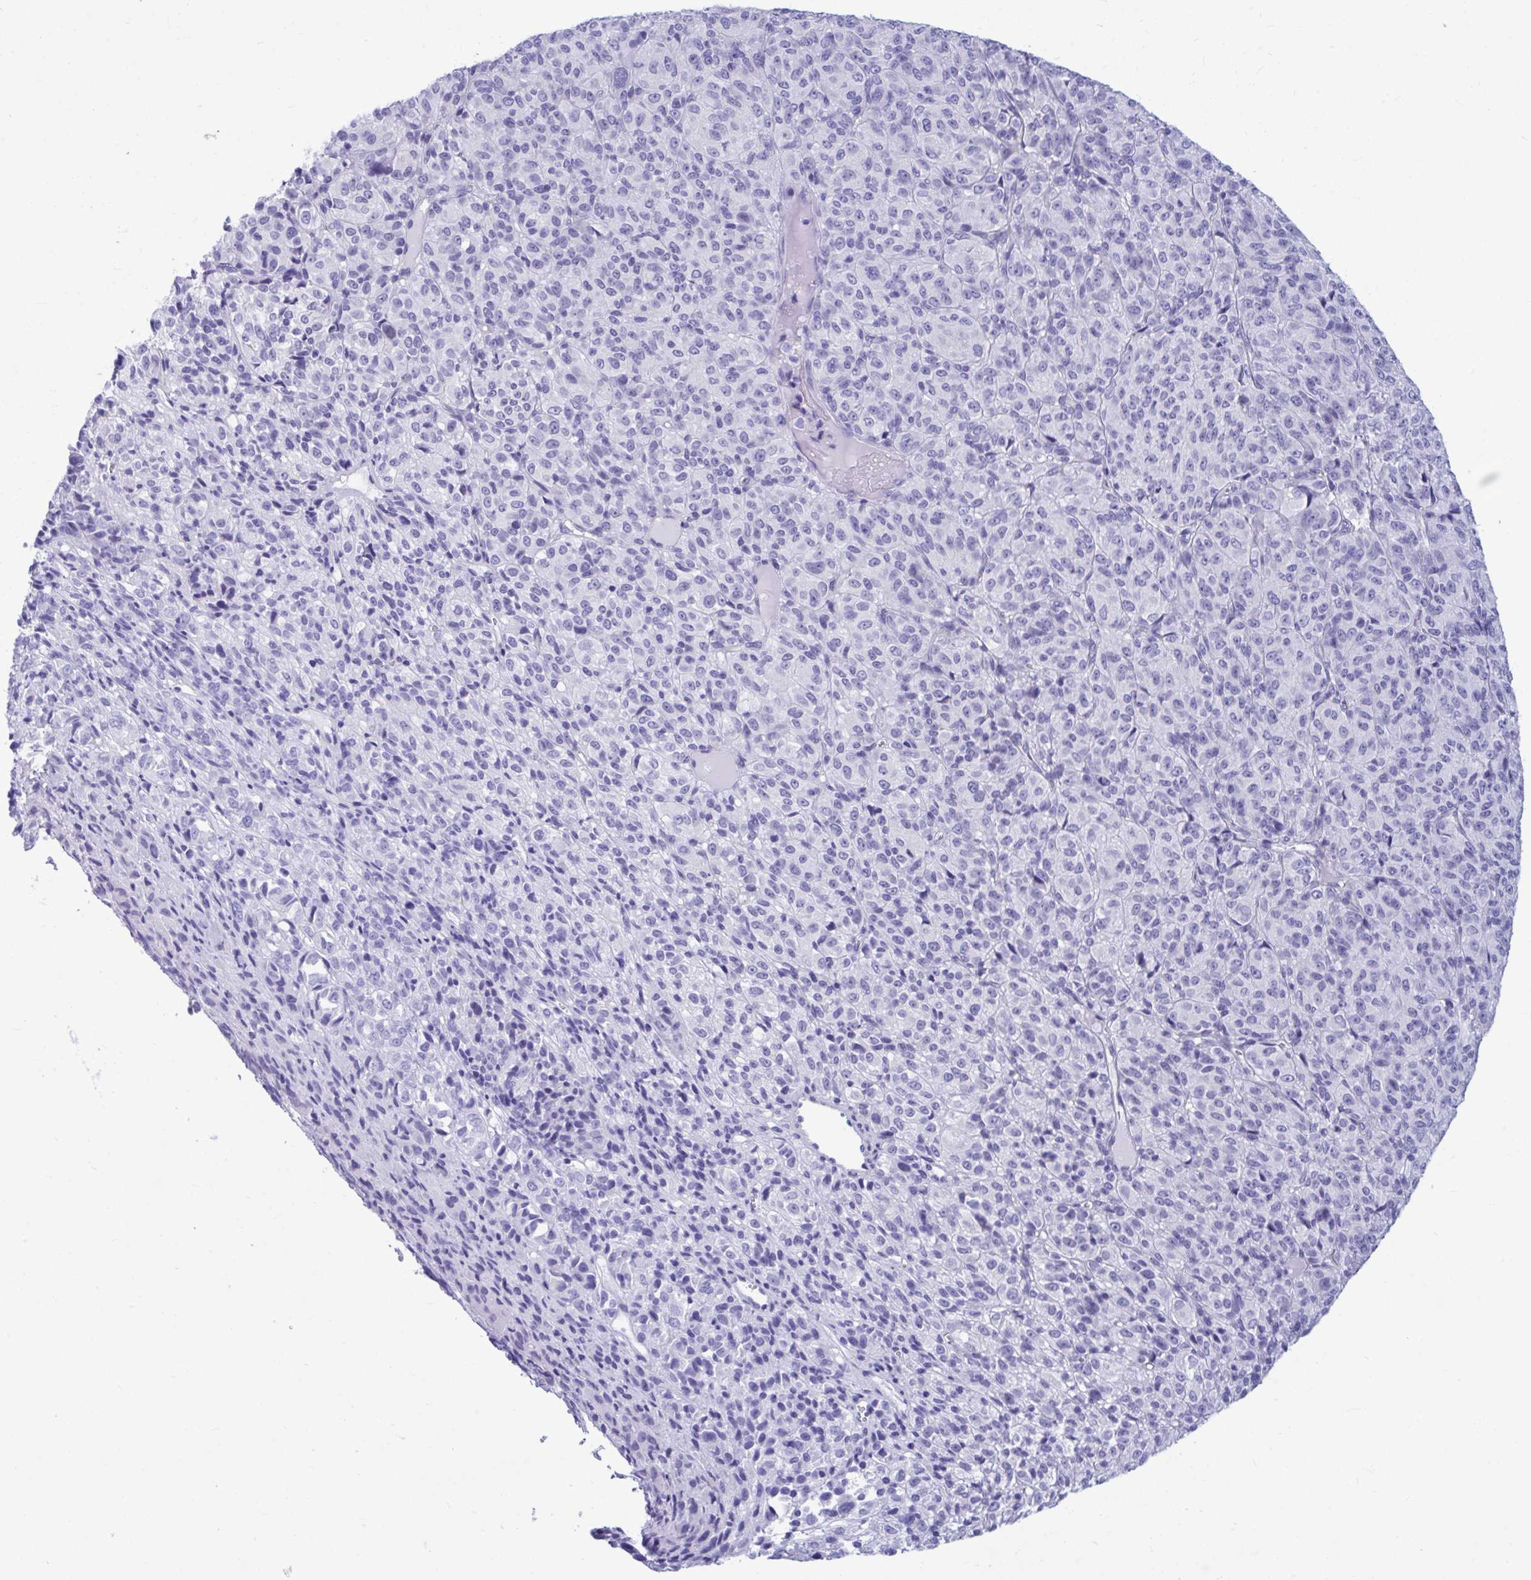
{"staining": {"intensity": "negative", "quantity": "none", "location": "none"}, "tissue": "melanoma", "cell_type": "Tumor cells", "image_type": "cancer", "snomed": [{"axis": "morphology", "description": "Malignant melanoma, Metastatic site"}, {"axis": "topography", "description": "Brain"}], "caption": "Melanoma was stained to show a protein in brown. There is no significant positivity in tumor cells.", "gene": "SHISA8", "patient": {"sex": "female", "age": 56}}